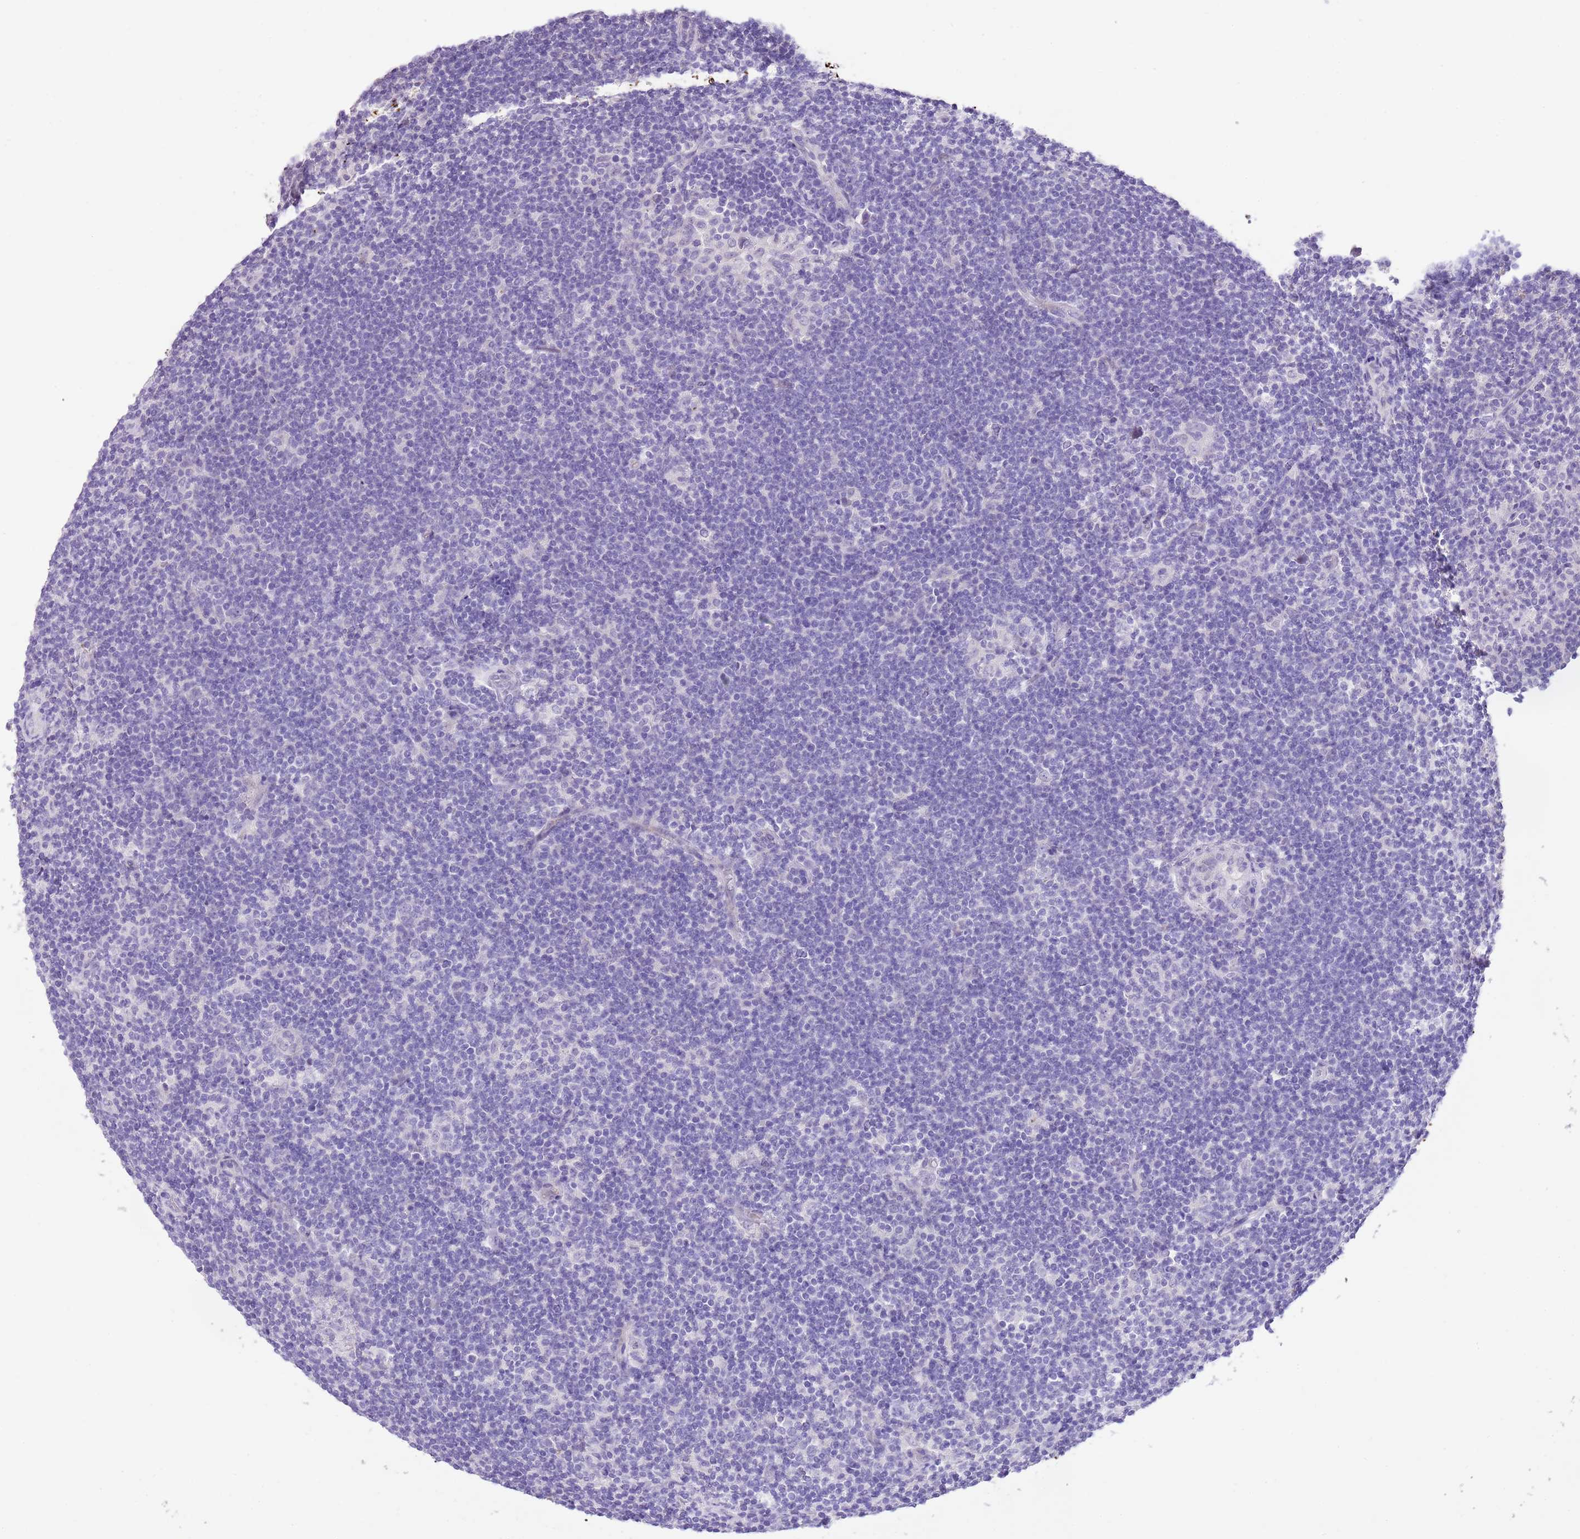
{"staining": {"intensity": "negative", "quantity": "none", "location": "none"}, "tissue": "lymphoma", "cell_type": "Tumor cells", "image_type": "cancer", "snomed": [{"axis": "morphology", "description": "Hodgkin's disease, NOS"}, {"axis": "topography", "description": "Lymph node"}], "caption": "Photomicrograph shows no significant protein positivity in tumor cells of lymphoma.", "gene": "XPO7", "patient": {"sex": "female", "age": 57}}